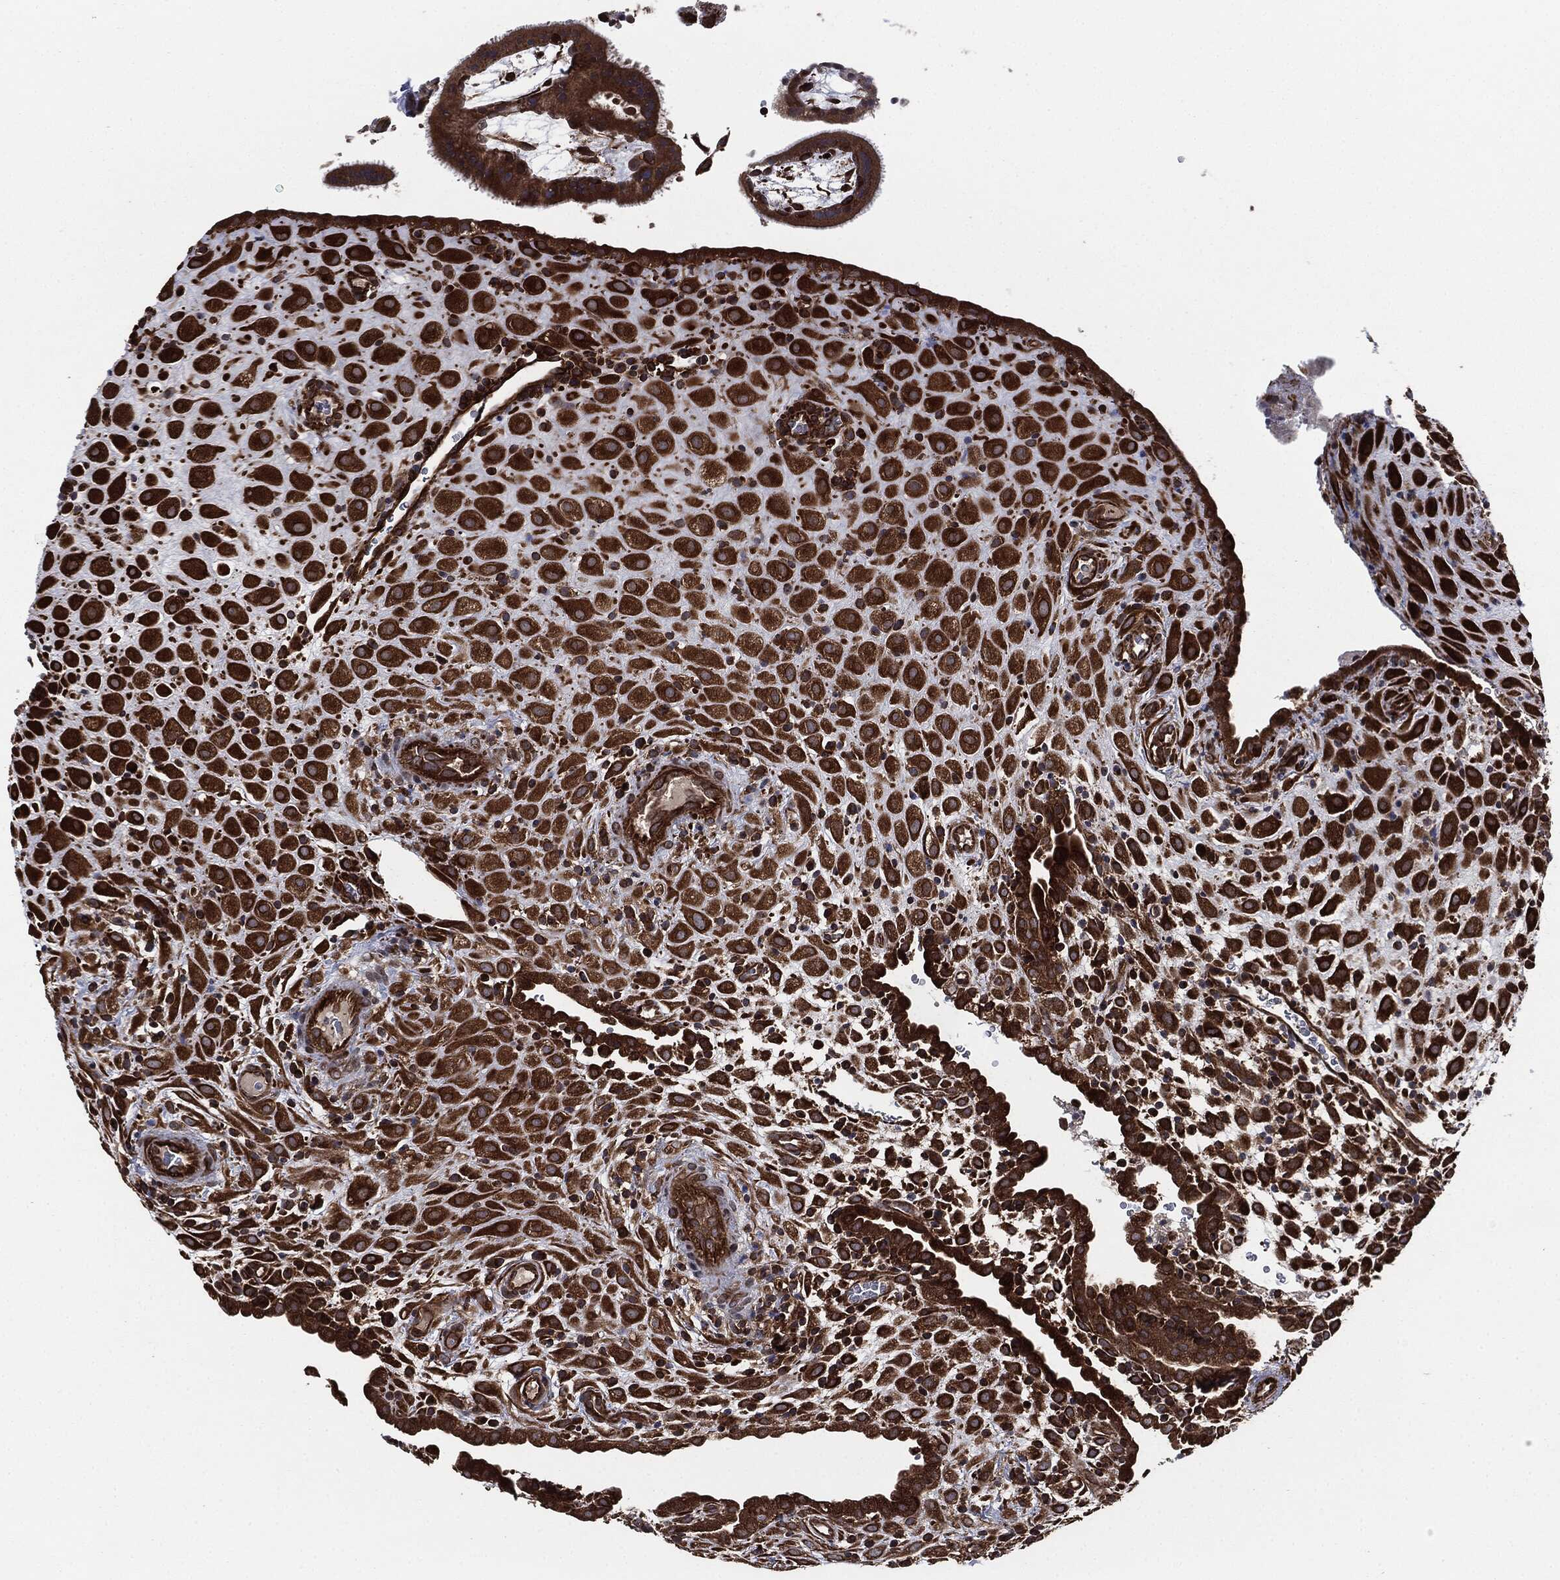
{"staining": {"intensity": "strong", "quantity": ">75%", "location": "cytoplasmic/membranous"}, "tissue": "placenta", "cell_type": "Decidual cells", "image_type": "normal", "snomed": [{"axis": "morphology", "description": "Normal tissue, NOS"}, {"axis": "topography", "description": "Placenta"}], "caption": "Protein staining of normal placenta shows strong cytoplasmic/membranous staining in about >75% of decidual cells.", "gene": "RAP1GDS1", "patient": {"sex": "female", "age": 19}}